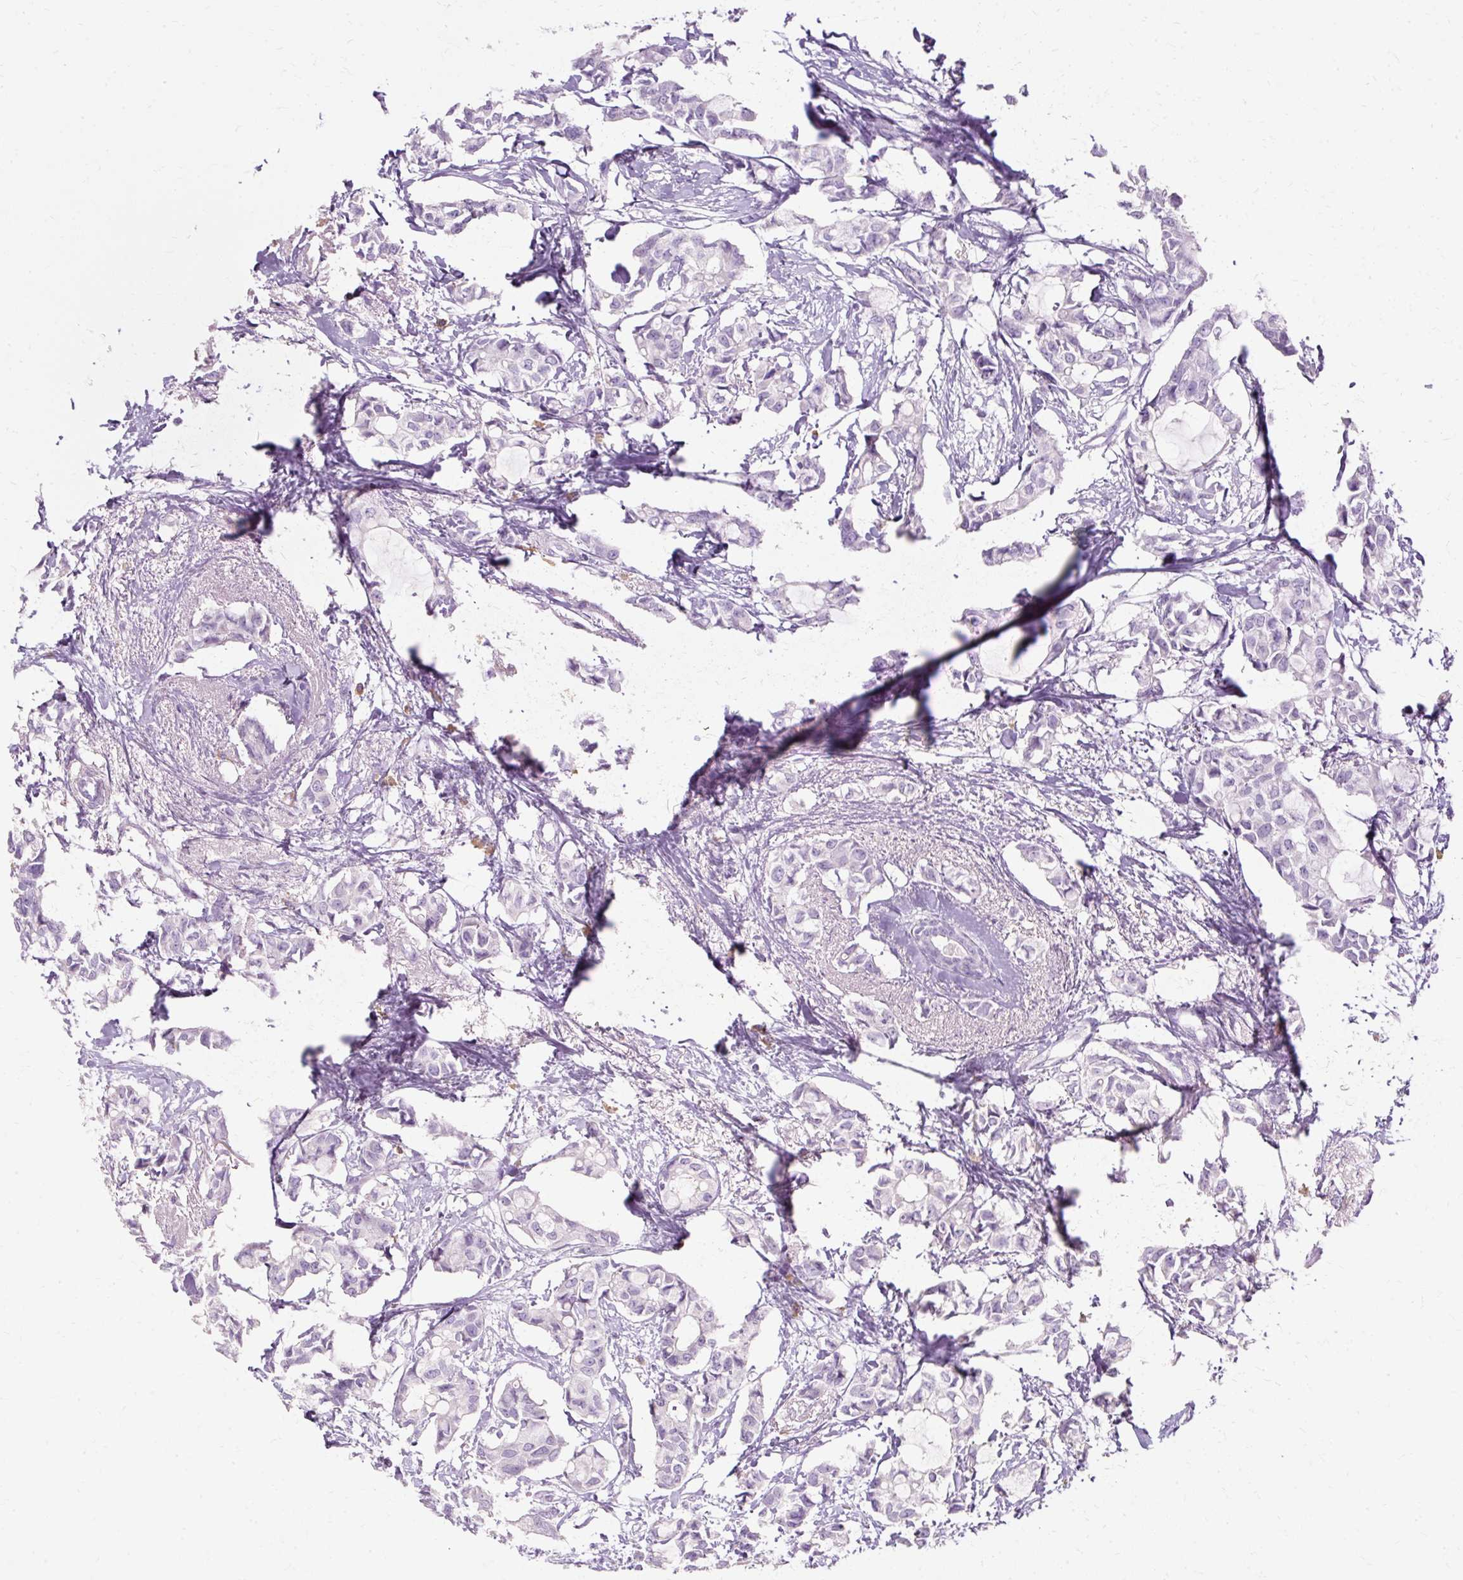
{"staining": {"intensity": "negative", "quantity": "none", "location": "none"}, "tissue": "breast cancer", "cell_type": "Tumor cells", "image_type": "cancer", "snomed": [{"axis": "morphology", "description": "Duct carcinoma"}, {"axis": "topography", "description": "Breast"}], "caption": "This histopathology image is of invasive ductal carcinoma (breast) stained with IHC to label a protein in brown with the nuclei are counter-stained blue. There is no staining in tumor cells.", "gene": "DEFA1", "patient": {"sex": "female", "age": 73}}